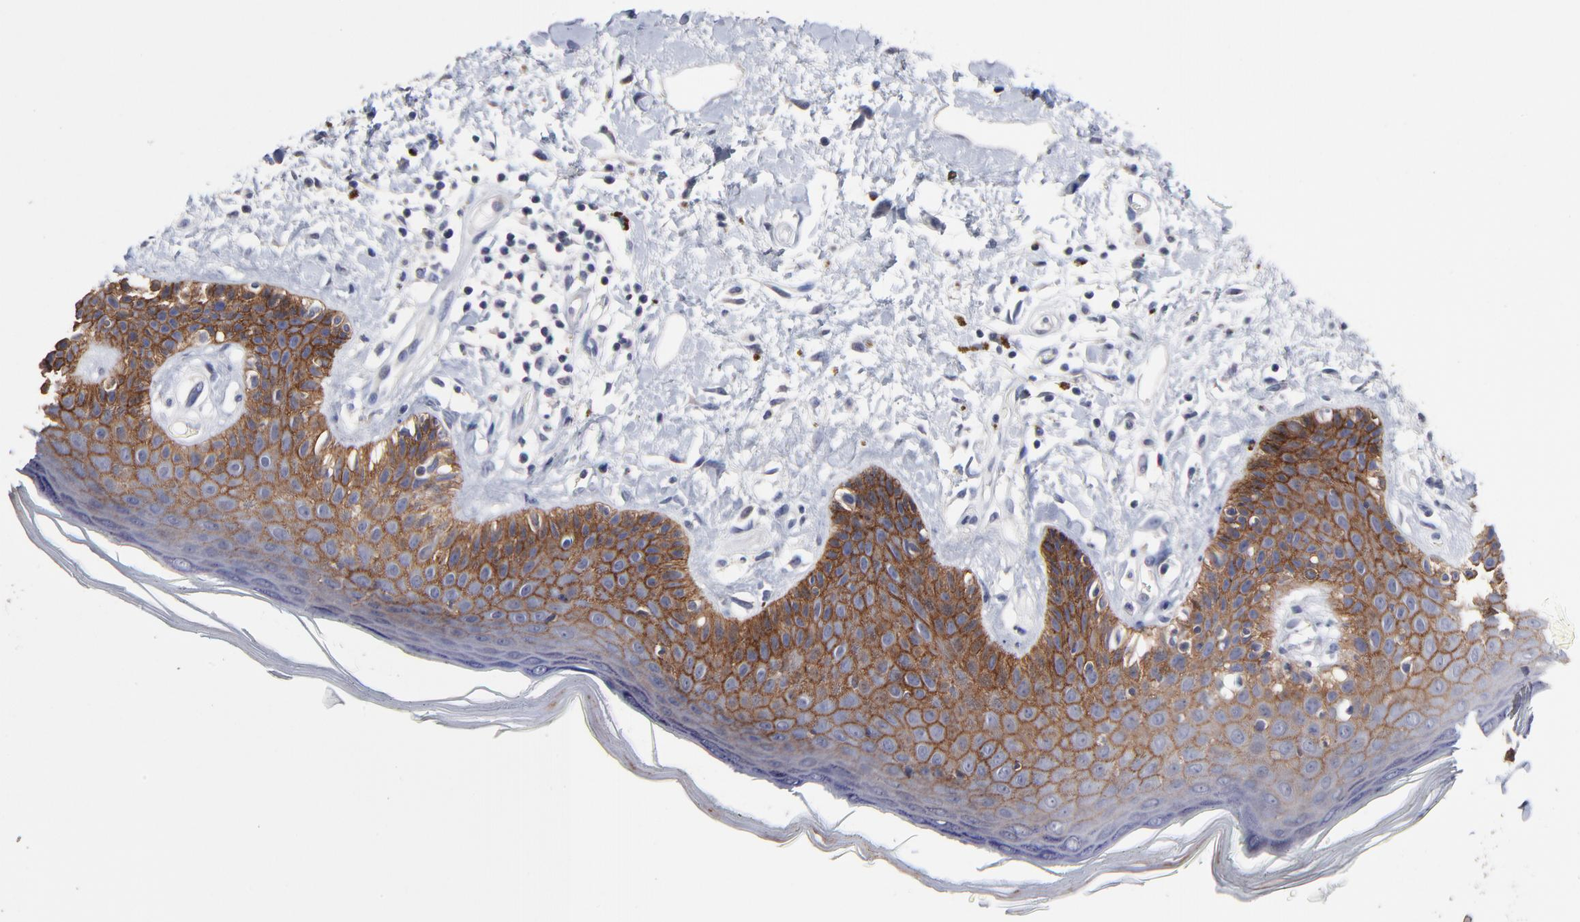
{"staining": {"intensity": "moderate", "quantity": ">75%", "location": "cytoplasmic/membranous"}, "tissue": "skin", "cell_type": "Epidermal cells", "image_type": "normal", "snomed": [{"axis": "morphology", "description": "Normal tissue, NOS"}, {"axis": "topography", "description": "Anal"}], "caption": "Moderate cytoplasmic/membranous staining for a protein is present in approximately >75% of epidermal cells of unremarkable skin using IHC.", "gene": "CXADR", "patient": {"sex": "female", "age": 78}}